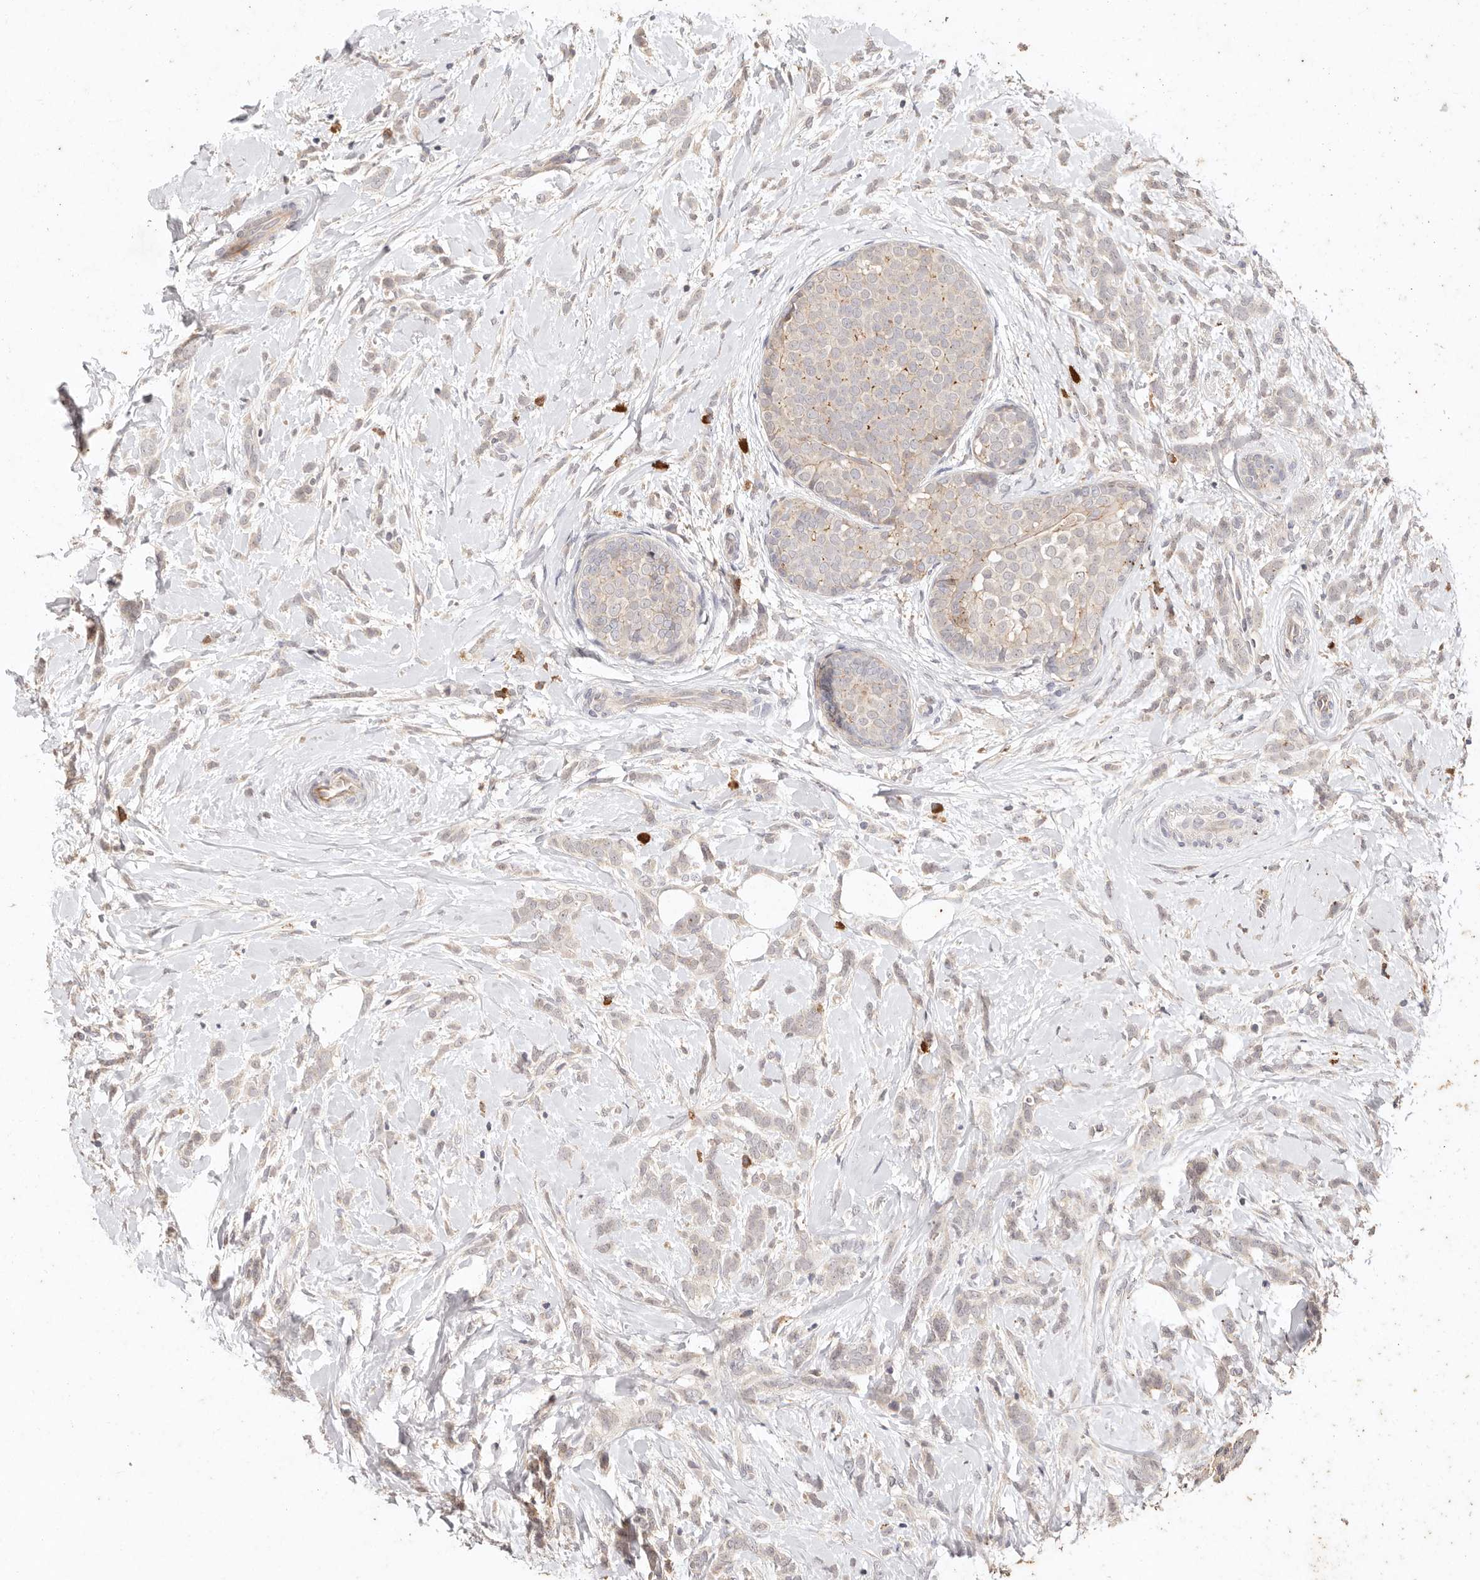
{"staining": {"intensity": "negative", "quantity": "none", "location": "none"}, "tissue": "breast cancer", "cell_type": "Tumor cells", "image_type": "cancer", "snomed": [{"axis": "morphology", "description": "Lobular carcinoma, in situ"}, {"axis": "morphology", "description": "Lobular carcinoma"}, {"axis": "topography", "description": "Breast"}], "caption": "This is an immunohistochemistry (IHC) photomicrograph of breast cancer (lobular carcinoma in situ). There is no positivity in tumor cells.", "gene": "CXADR", "patient": {"sex": "female", "age": 41}}